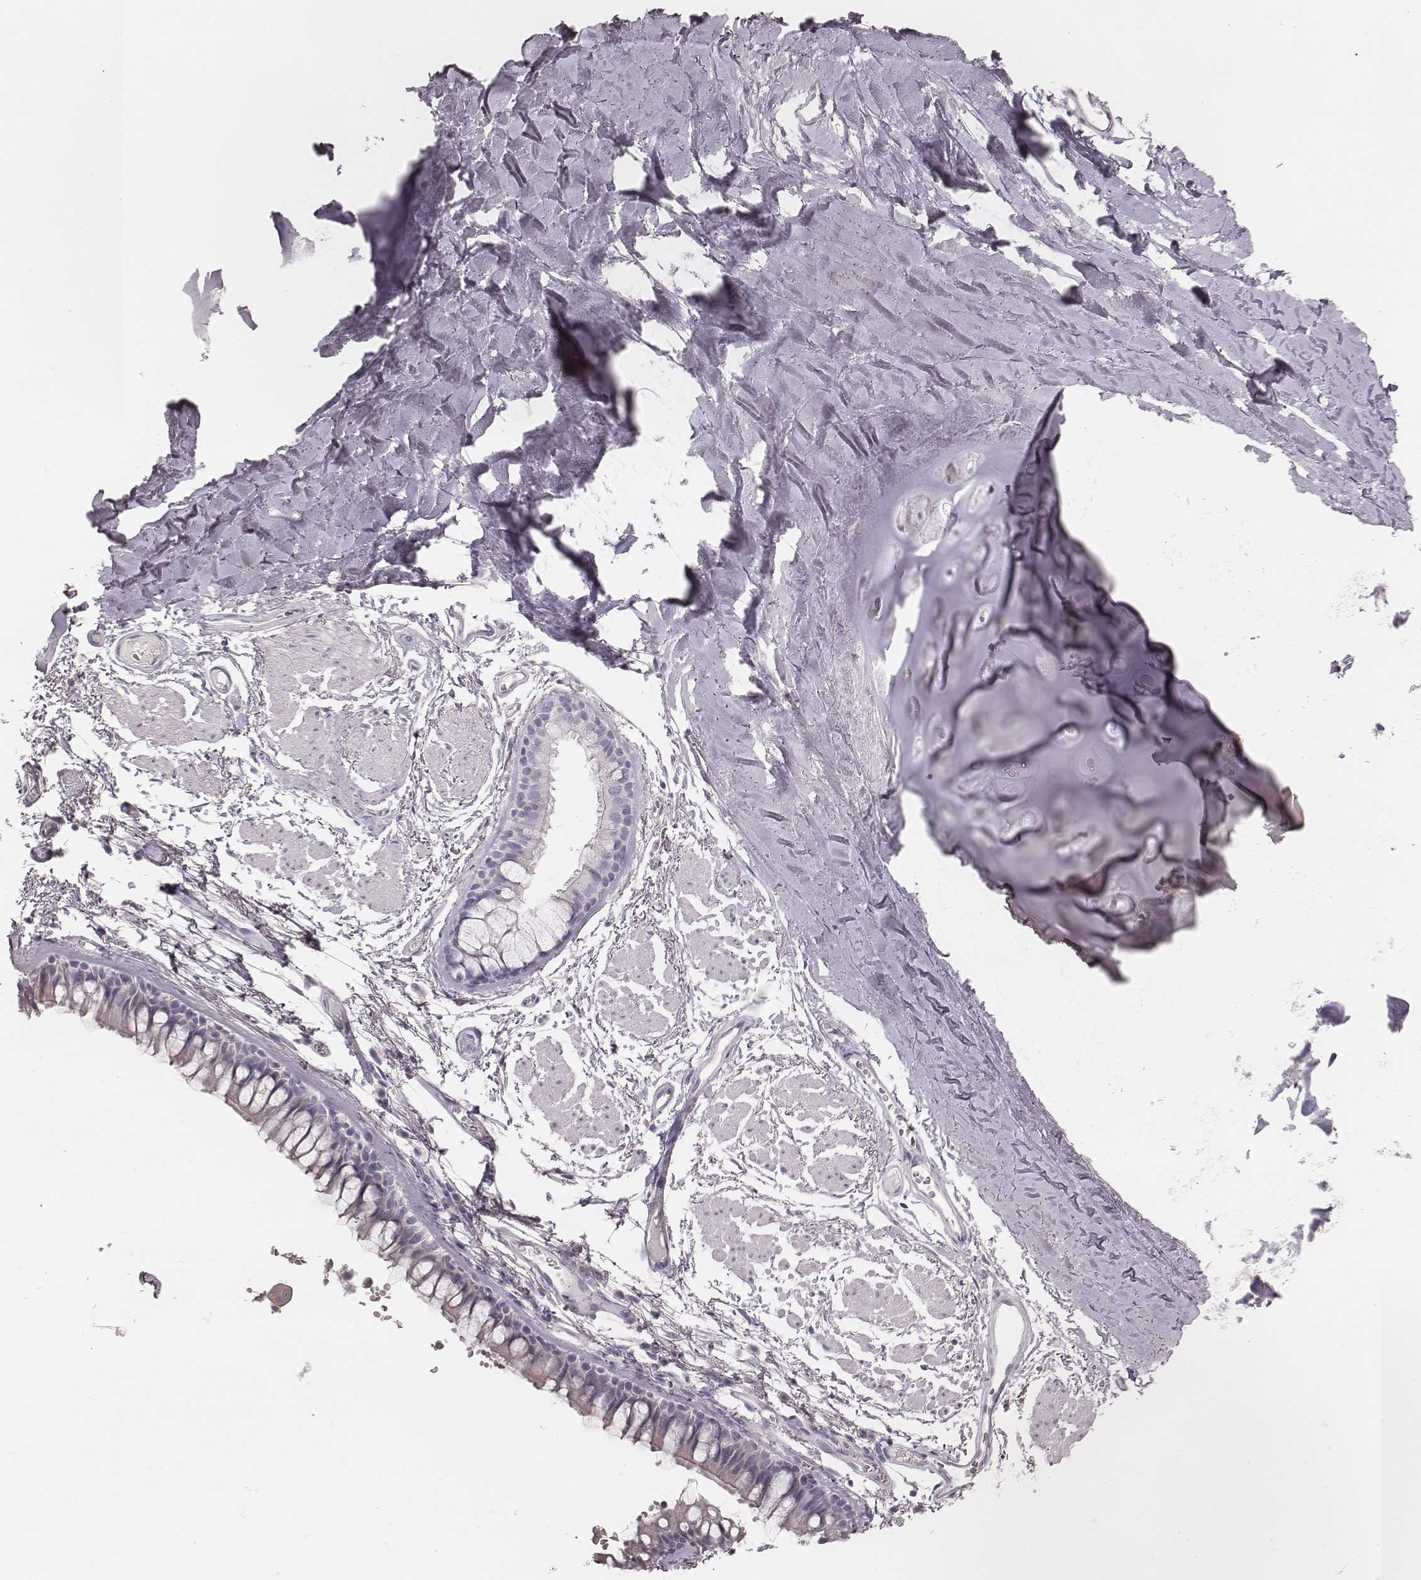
{"staining": {"intensity": "negative", "quantity": "none", "location": "none"}, "tissue": "adipose tissue", "cell_type": "Adipocytes", "image_type": "normal", "snomed": [{"axis": "morphology", "description": "Normal tissue, NOS"}, {"axis": "topography", "description": "Cartilage tissue"}, {"axis": "topography", "description": "Bronchus"}], "caption": "This is a histopathology image of IHC staining of benign adipose tissue, which shows no staining in adipocytes. Nuclei are stained in blue.", "gene": "ZP4", "patient": {"sex": "female", "age": 79}}